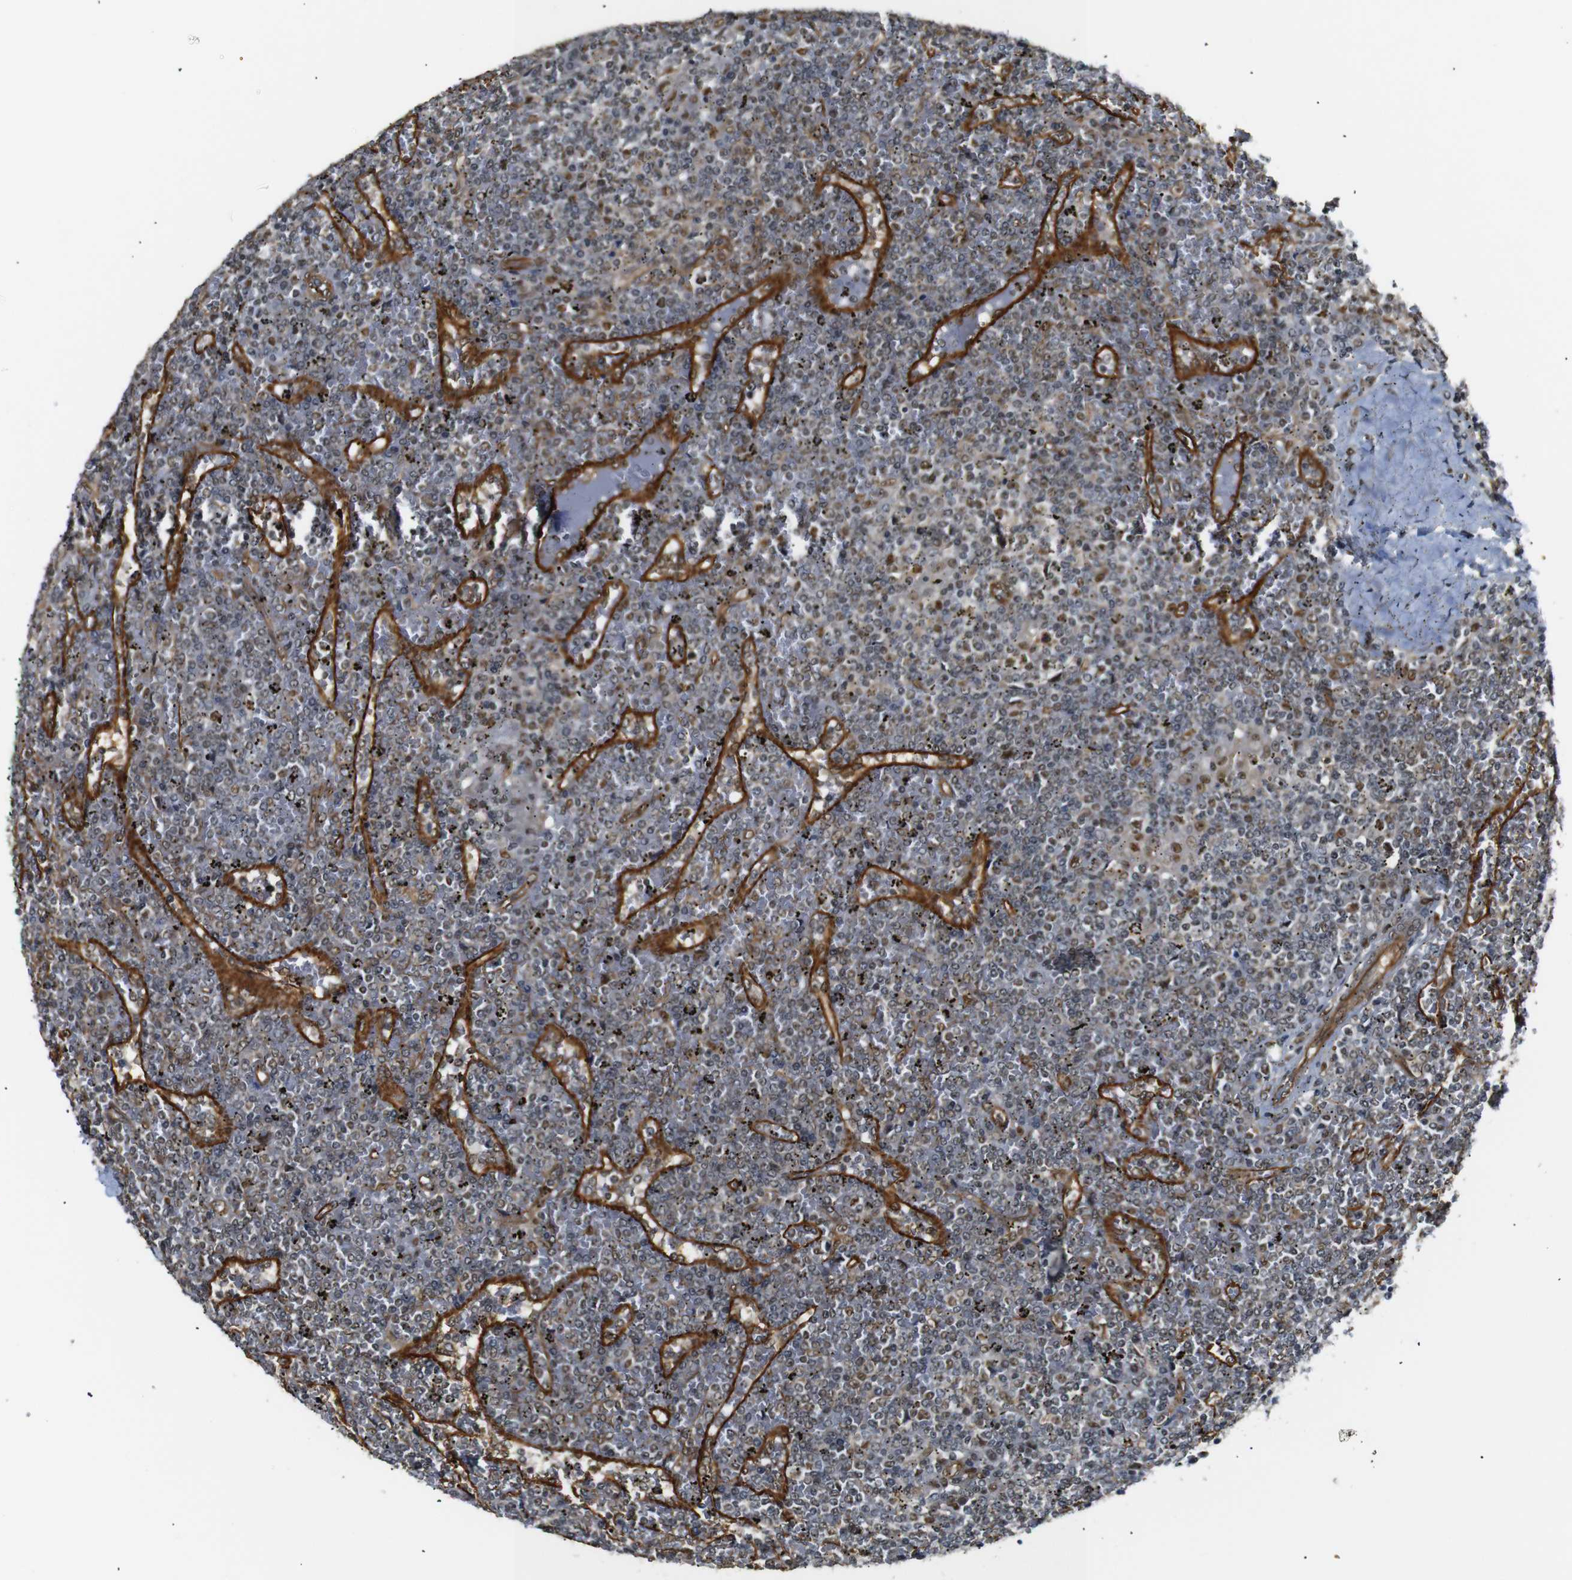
{"staining": {"intensity": "moderate", "quantity": "25%-75%", "location": "nuclear"}, "tissue": "lymphoma", "cell_type": "Tumor cells", "image_type": "cancer", "snomed": [{"axis": "morphology", "description": "Malignant lymphoma, non-Hodgkin's type, Low grade"}, {"axis": "topography", "description": "Spleen"}], "caption": "Immunohistochemistry micrograph of low-grade malignant lymphoma, non-Hodgkin's type stained for a protein (brown), which displays medium levels of moderate nuclear expression in approximately 25%-75% of tumor cells.", "gene": "PARN", "patient": {"sex": "female", "age": 19}}